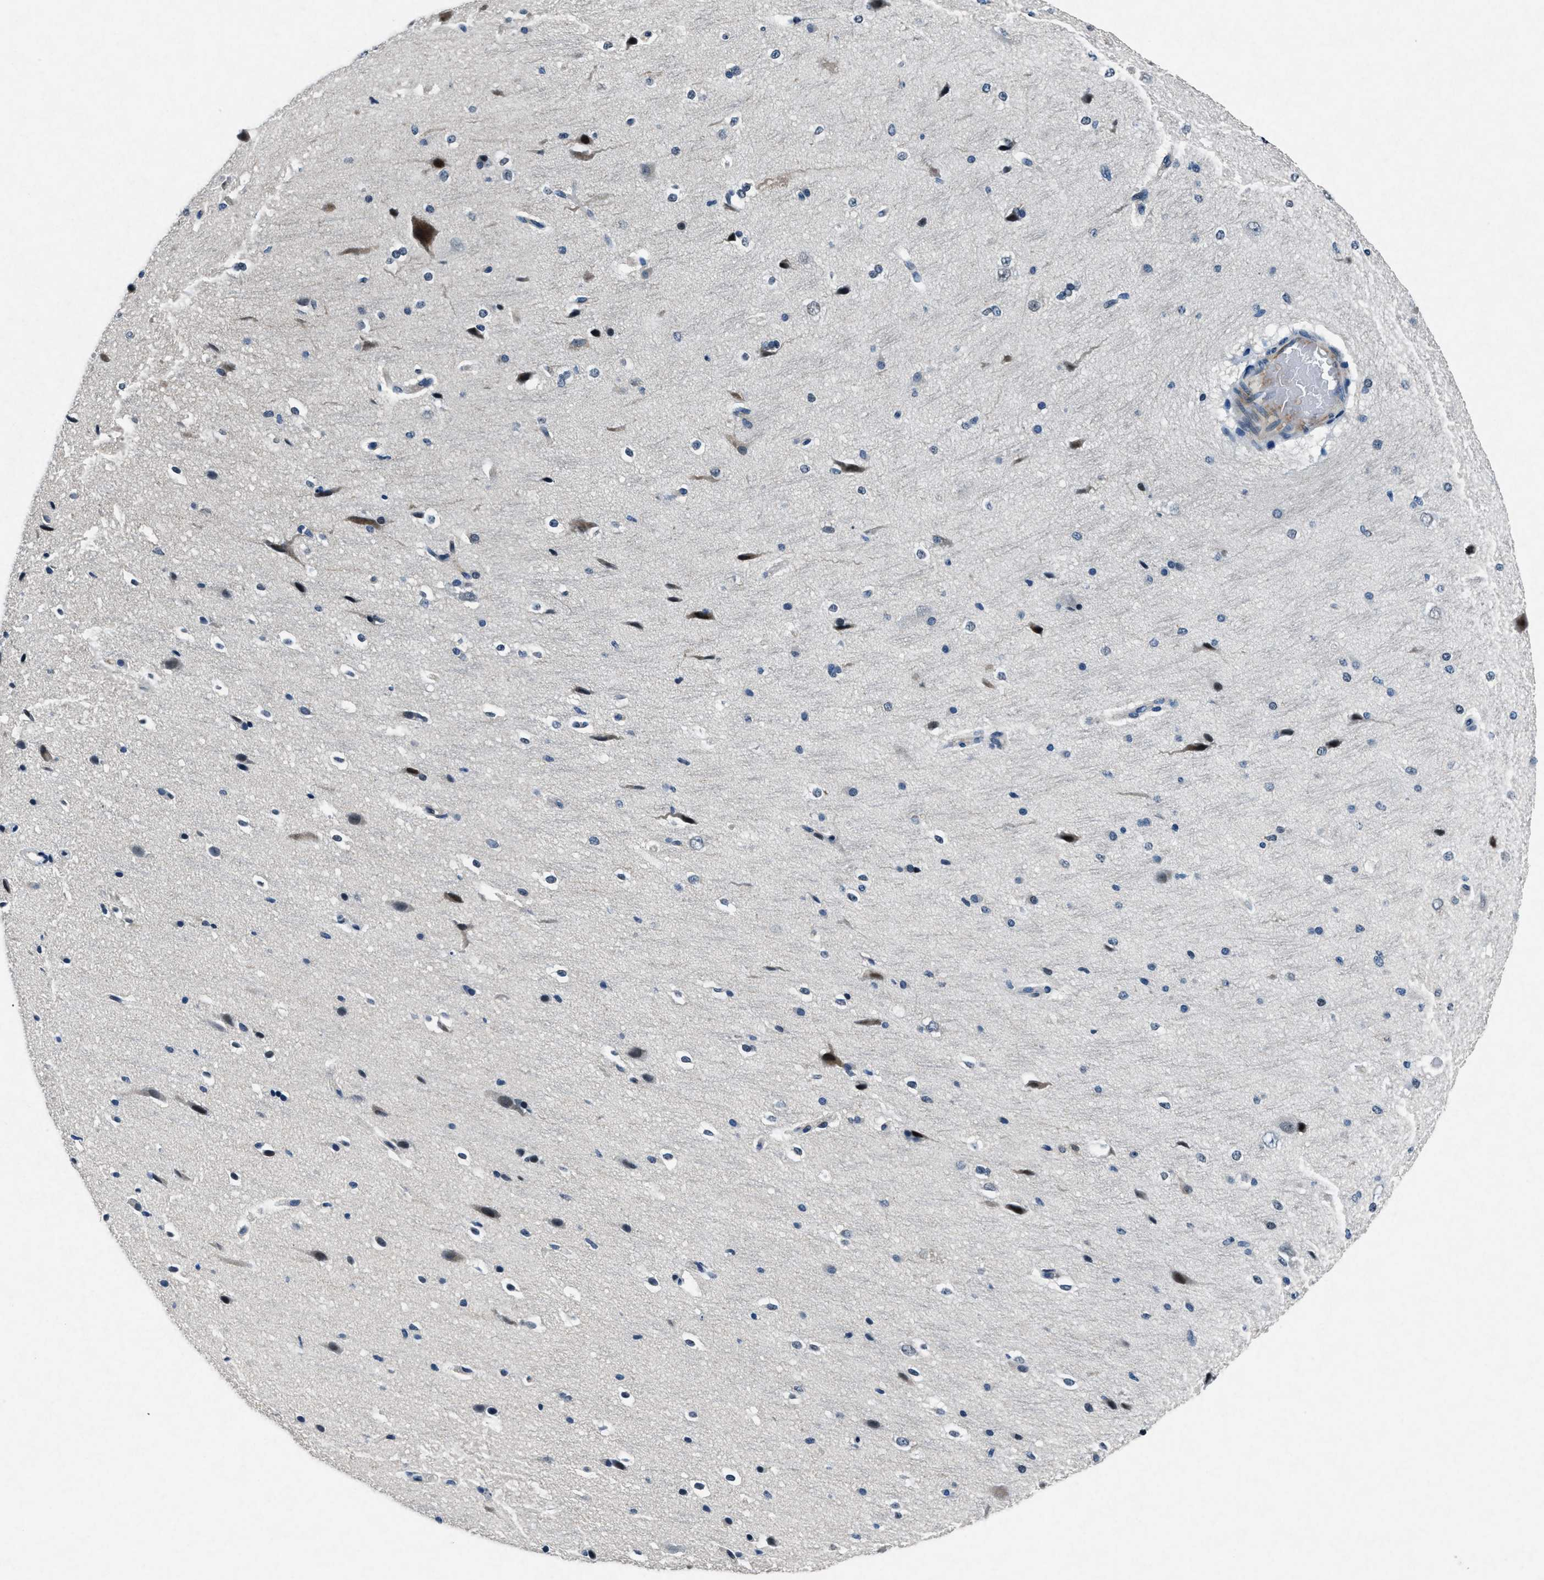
{"staining": {"intensity": "negative", "quantity": "none", "location": "none"}, "tissue": "cerebral cortex", "cell_type": "Endothelial cells", "image_type": "normal", "snomed": [{"axis": "morphology", "description": "Normal tissue, NOS"}, {"axis": "morphology", "description": "Developmental malformation"}, {"axis": "topography", "description": "Cerebral cortex"}], "caption": "Immunohistochemical staining of benign cerebral cortex shows no significant expression in endothelial cells. Brightfield microscopy of IHC stained with DAB (brown) and hematoxylin (blue), captured at high magnification.", "gene": "PHLDA1", "patient": {"sex": "female", "age": 30}}